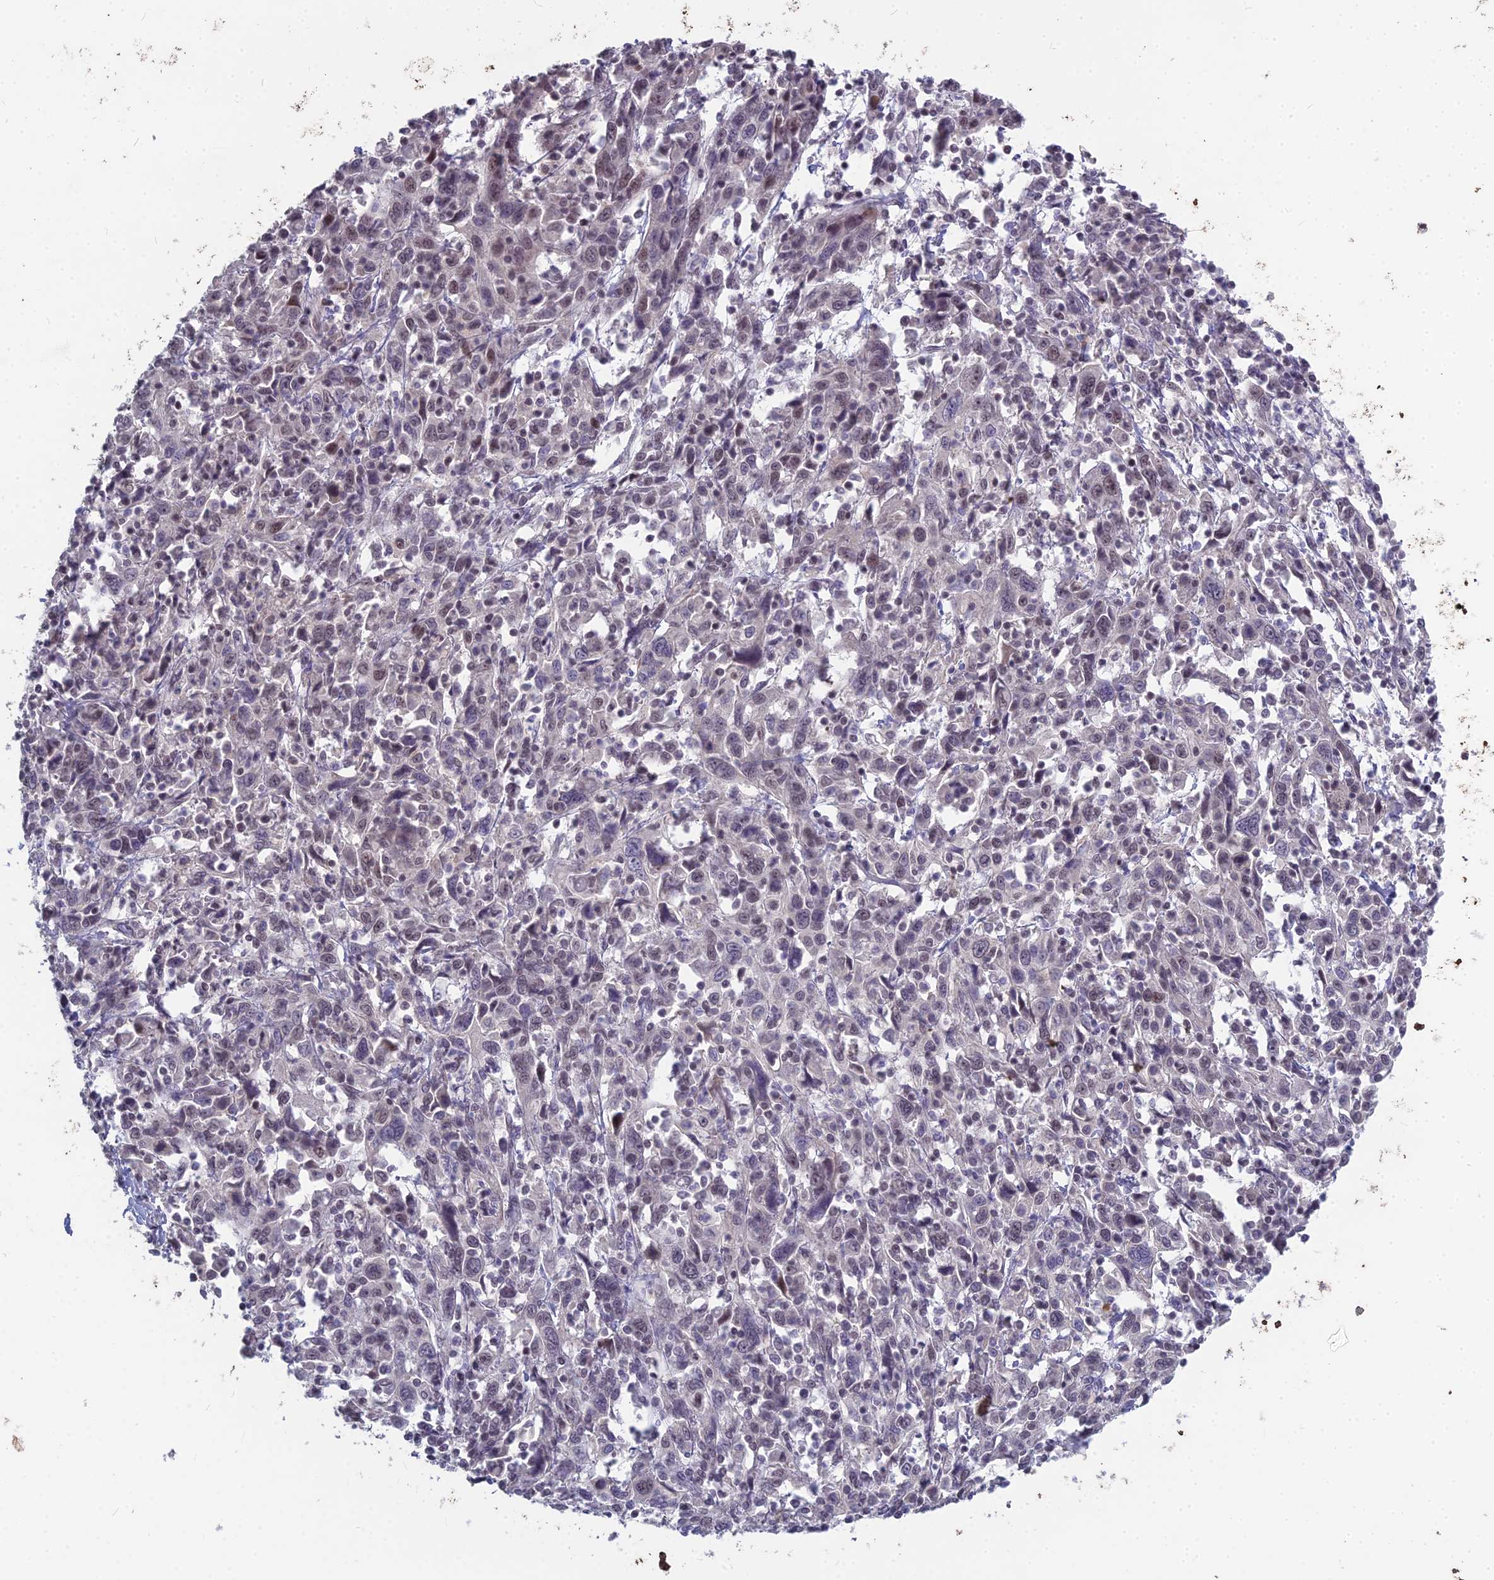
{"staining": {"intensity": "weak", "quantity": "<25%", "location": "nuclear"}, "tissue": "cervical cancer", "cell_type": "Tumor cells", "image_type": "cancer", "snomed": [{"axis": "morphology", "description": "Squamous cell carcinoma, NOS"}, {"axis": "topography", "description": "Cervix"}], "caption": "Immunohistochemistry photomicrograph of cervical cancer (squamous cell carcinoma) stained for a protein (brown), which reveals no positivity in tumor cells.", "gene": "KAT7", "patient": {"sex": "female", "age": 46}}